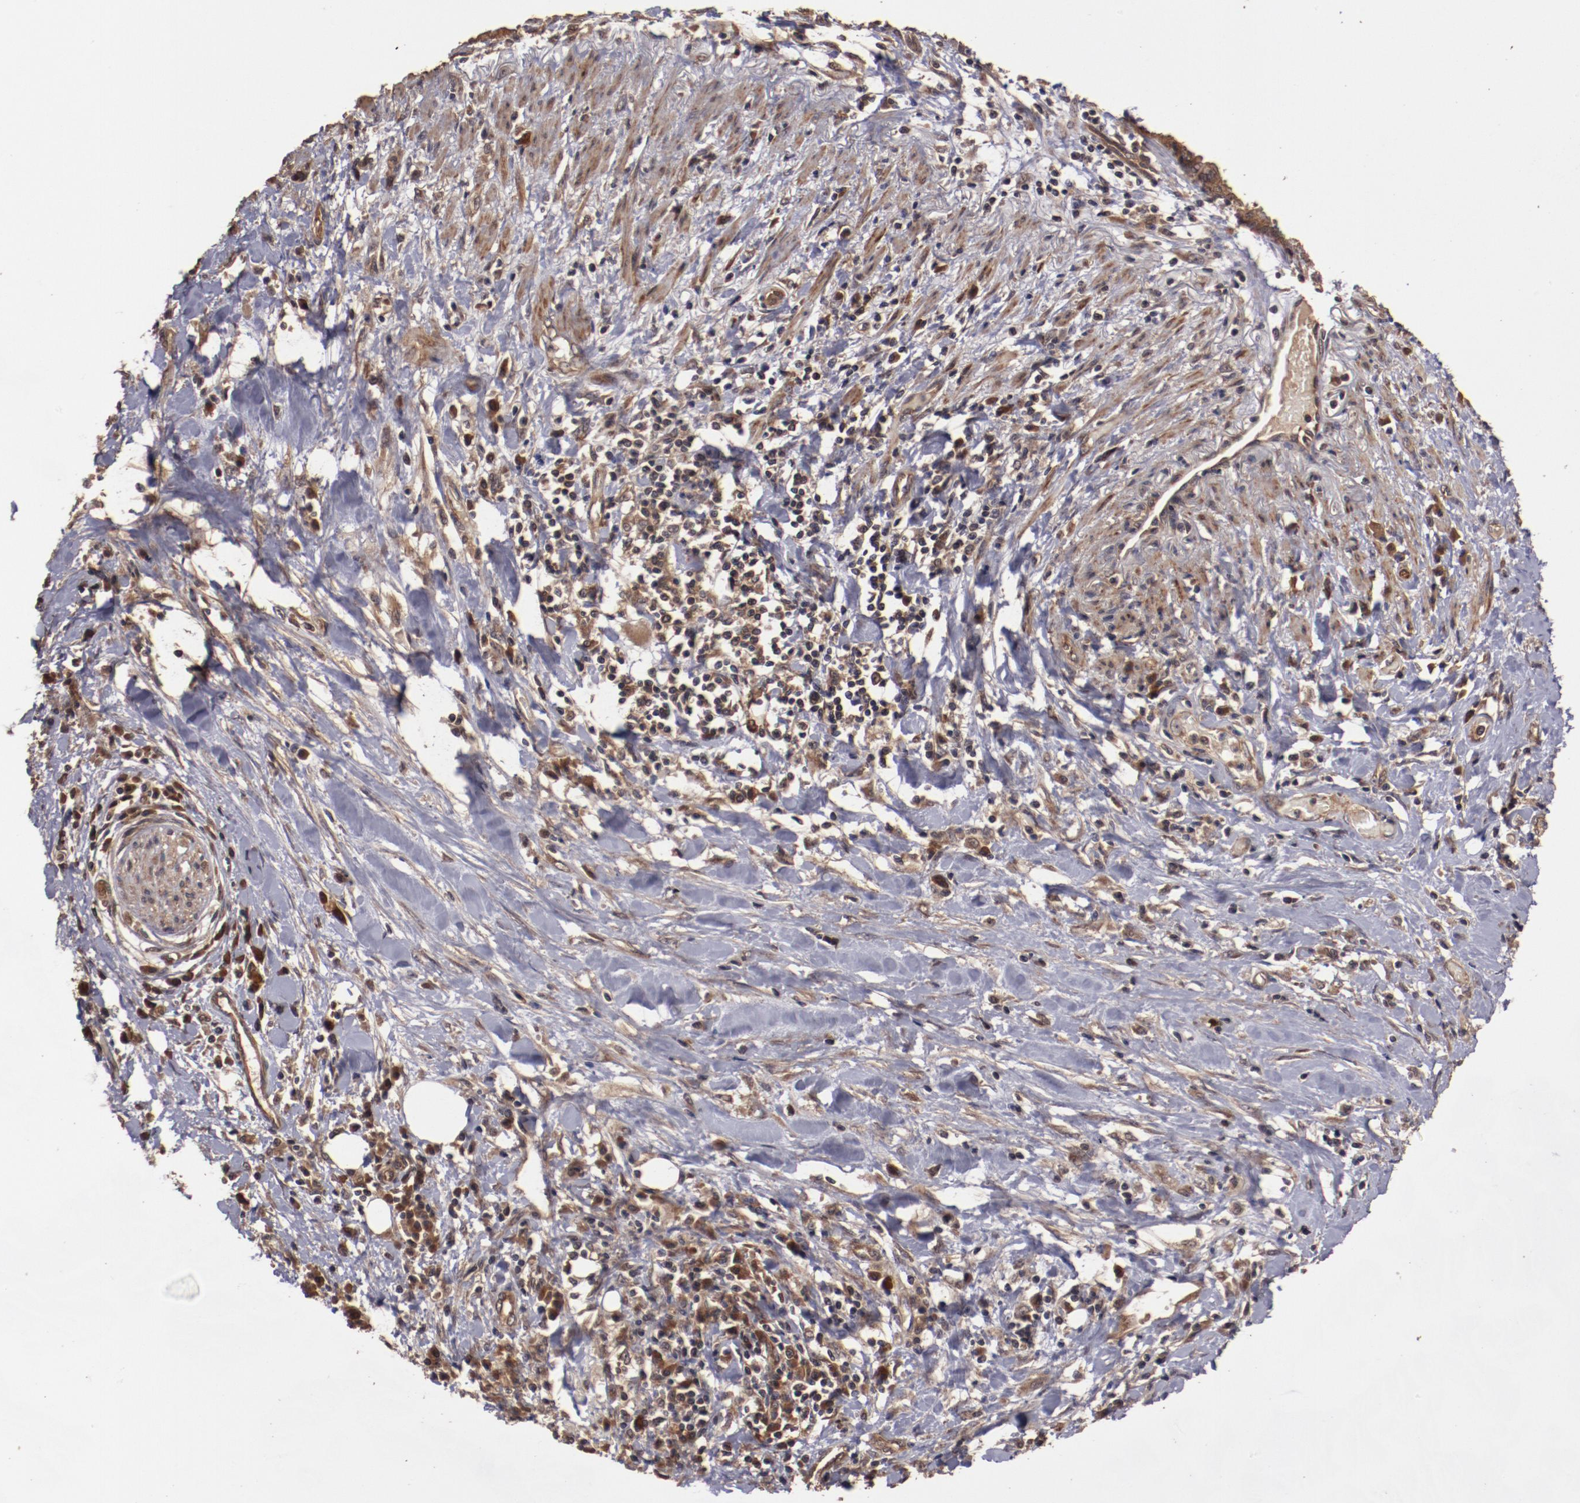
{"staining": {"intensity": "strong", "quantity": ">75%", "location": "cytoplasmic/membranous"}, "tissue": "pancreatic cancer", "cell_type": "Tumor cells", "image_type": "cancer", "snomed": [{"axis": "morphology", "description": "Adenocarcinoma, NOS"}, {"axis": "topography", "description": "Pancreas"}], "caption": "Pancreatic cancer stained with DAB (3,3'-diaminobenzidine) immunohistochemistry (IHC) displays high levels of strong cytoplasmic/membranous staining in about >75% of tumor cells.", "gene": "TXNDC16", "patient": {"sex": "female", "age": 64}}